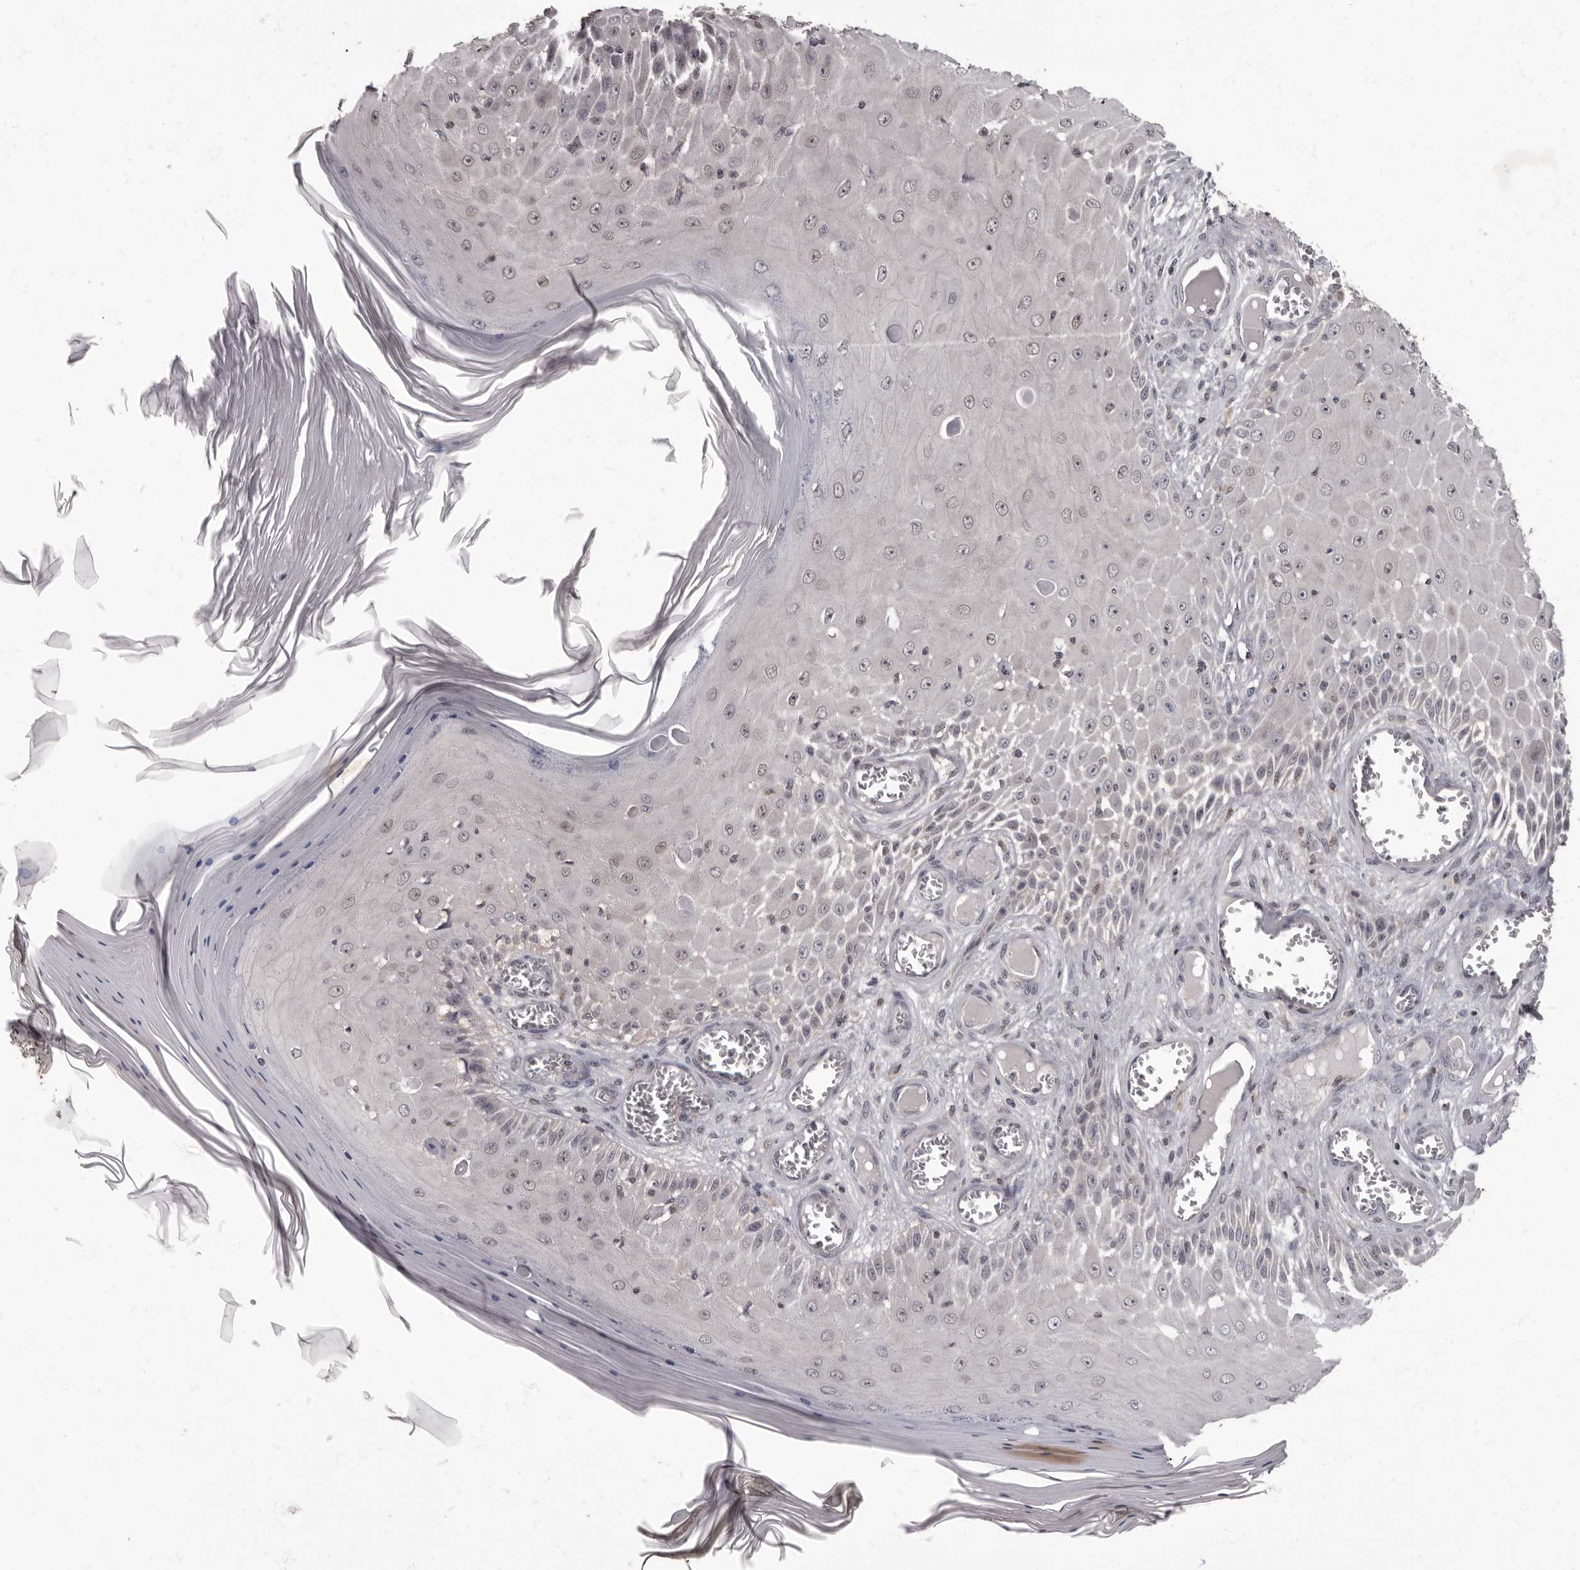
{"staining": {"intensity": "weak", "quantity": "<25%", "location": "nuclear"}, "tissue": "skin cancer", "cell_type": "Tumor cells", "image_type": "cancer", "snomed": [{"axis": "morphology", "description": "Squamous cell carcinoma, NOS"}, {"axis": "topography", "description": "Skin"}], "caption": "This is an immunohistochemistry image of skin cancer. There is no staining in tumor cells.", "gene": "C1orf50", "patient": {"sex": "female", "age": 73}}